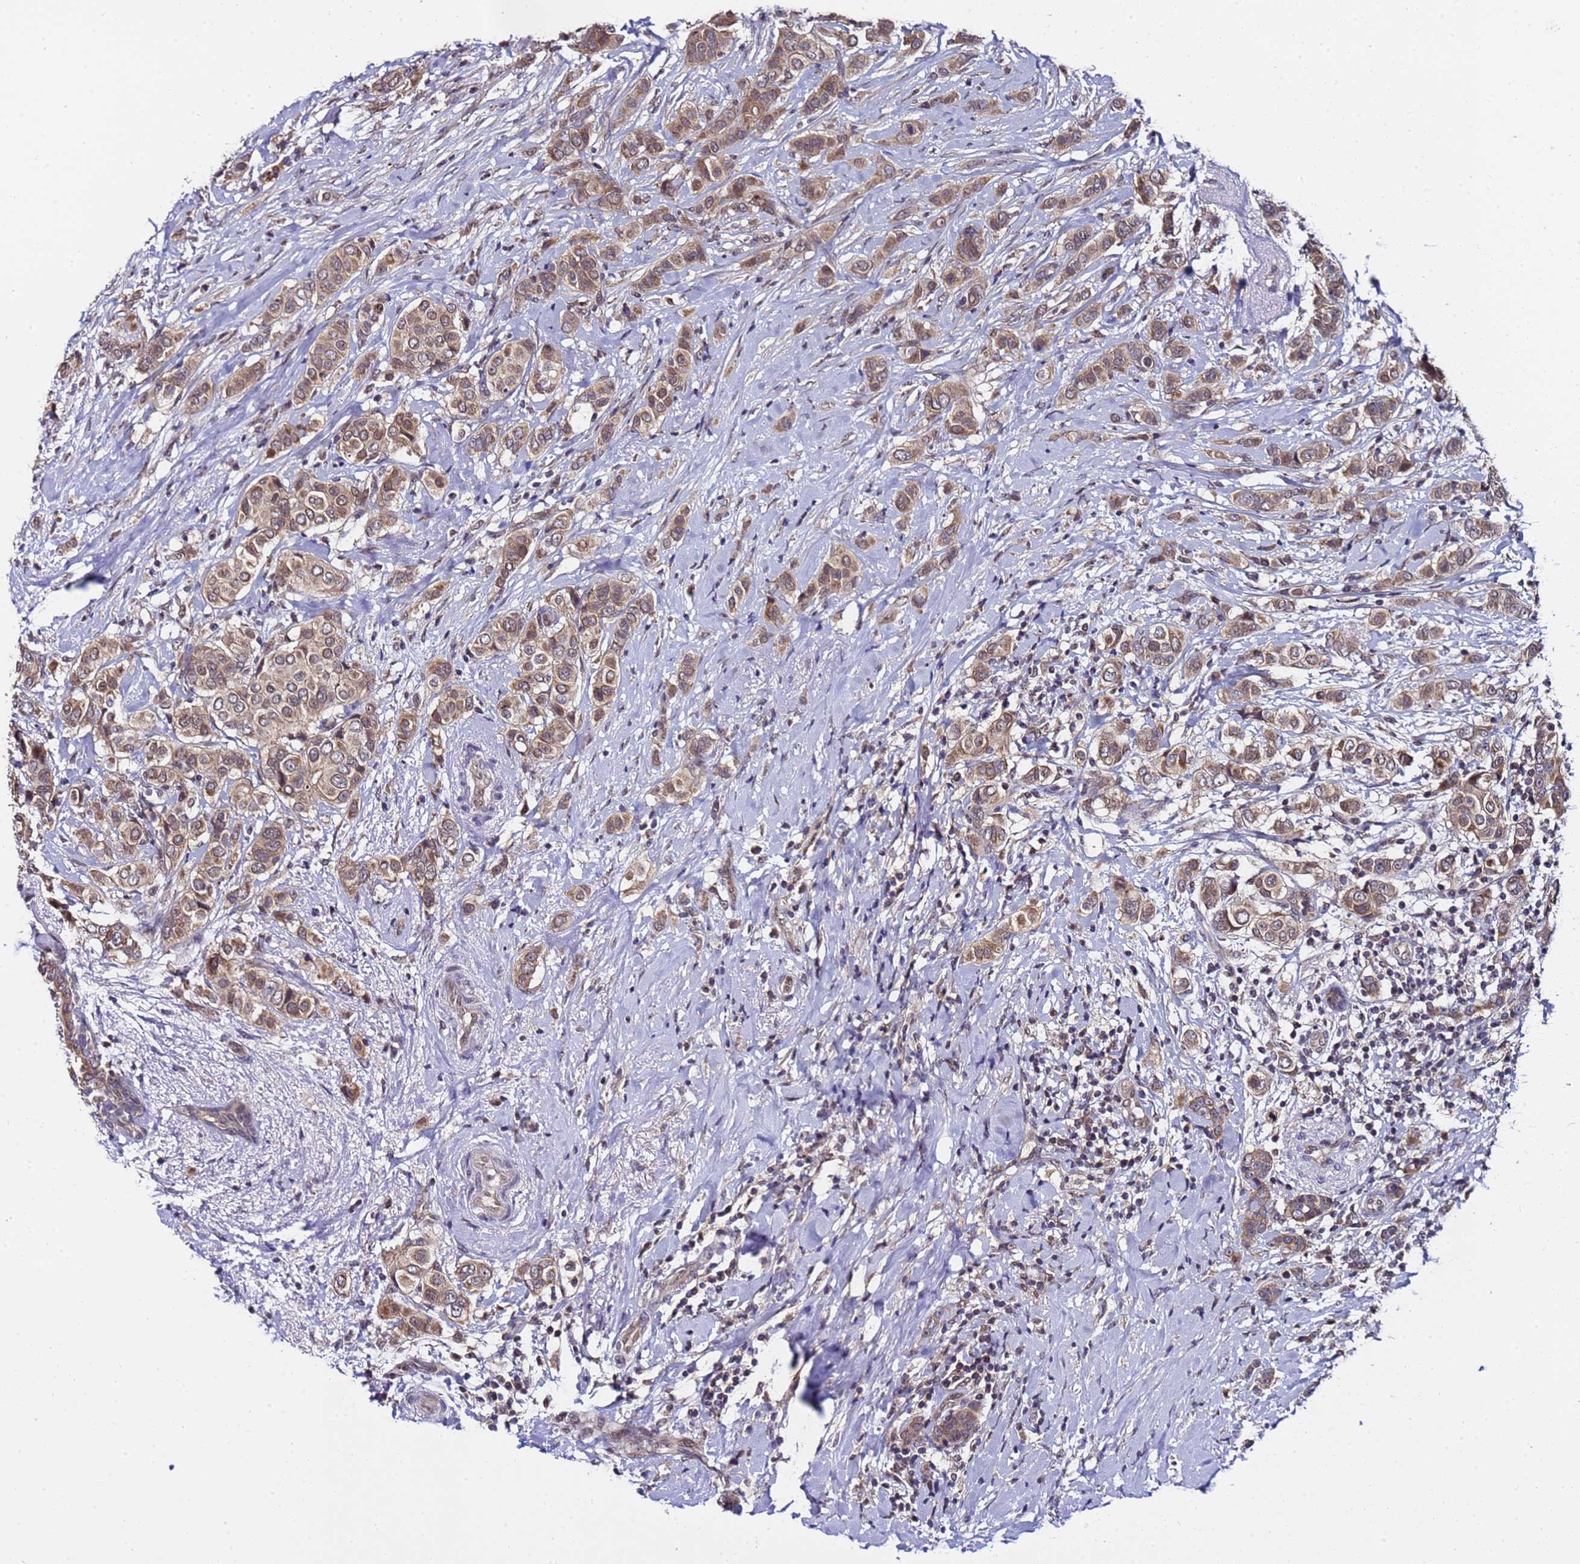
{"staining": {"intensity": "moderate", "quantity": ">75%", "location": "cytoplasmic/membranous,nuclear"}, "tissue": "breast cancer", "cell_type": "Tumor cells", "image_type": "cancer", "snomed": [{"axis": "morphology", "description": "Lobular carcinoma"}, {"axis": "topography", "description": "Breast"}], "caption": "Tumor cells show medium levels of moderate cytoplasmic/membranous and nuclear positivity in approximately >75% of cells in breast cancer (lobular carcinoma).", "gene": "ANAPC13", "patient": {"sex": "female", "age": 51}}